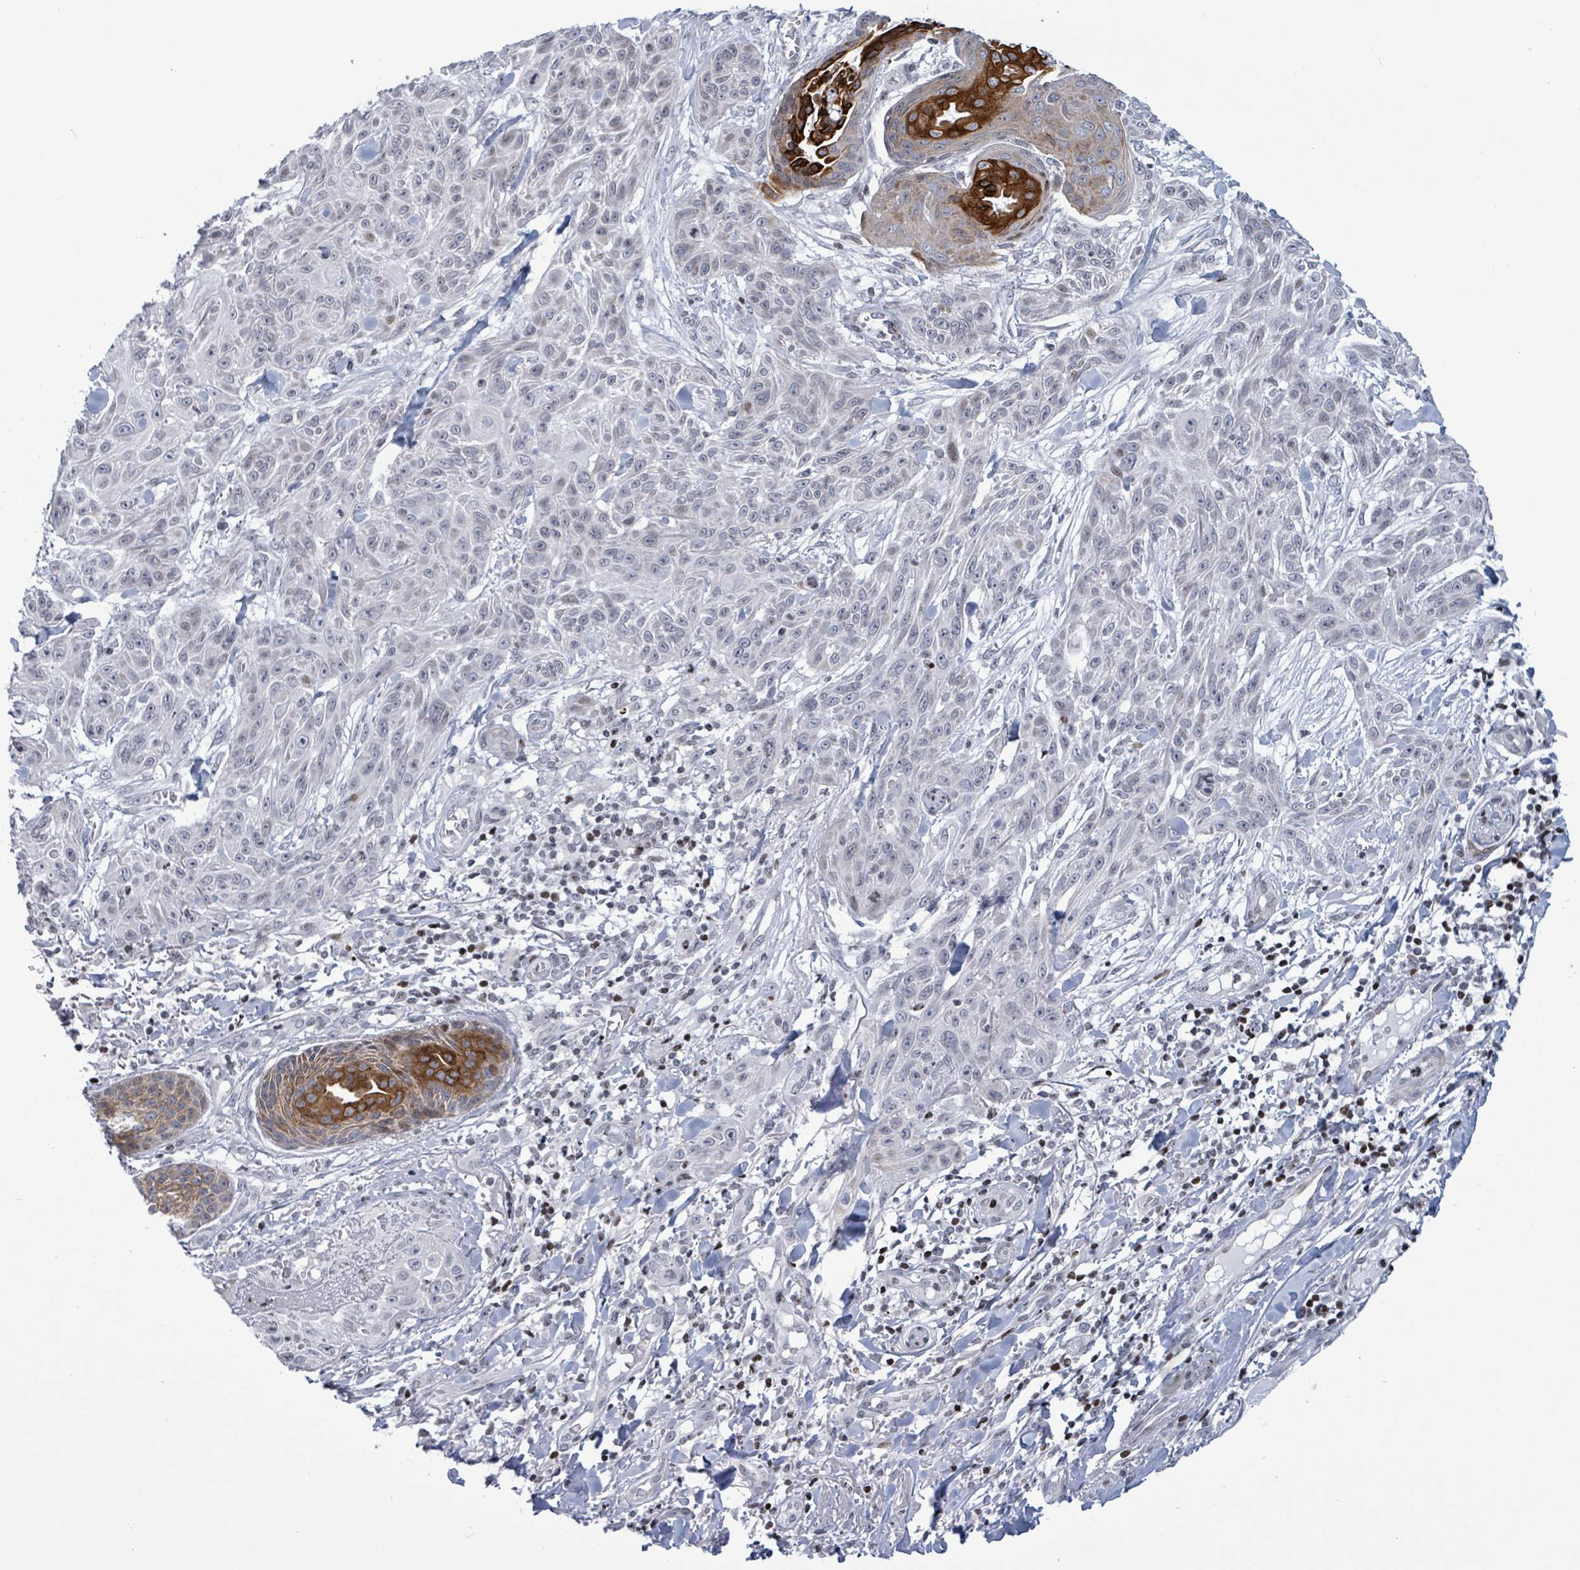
{"staining": {"intensity": "weak", "quantity": "<25%", "location": "nuclear"}, "tissue": "skin cancer", "cell_type": "Tumor cells", "image_type": "cancer", "snomed": [{"axis": "morphology", "description": "Squamous cell carcinoma, NOS"}, {"axis": "topography", "description": "Skin"}], "caption": "Human skin squamous cell carcinoma stained for a protein using IHC displays no staining in tumor cells.", "gene": "FNDC4", "patient": {"sex": "male", "age": 86}}